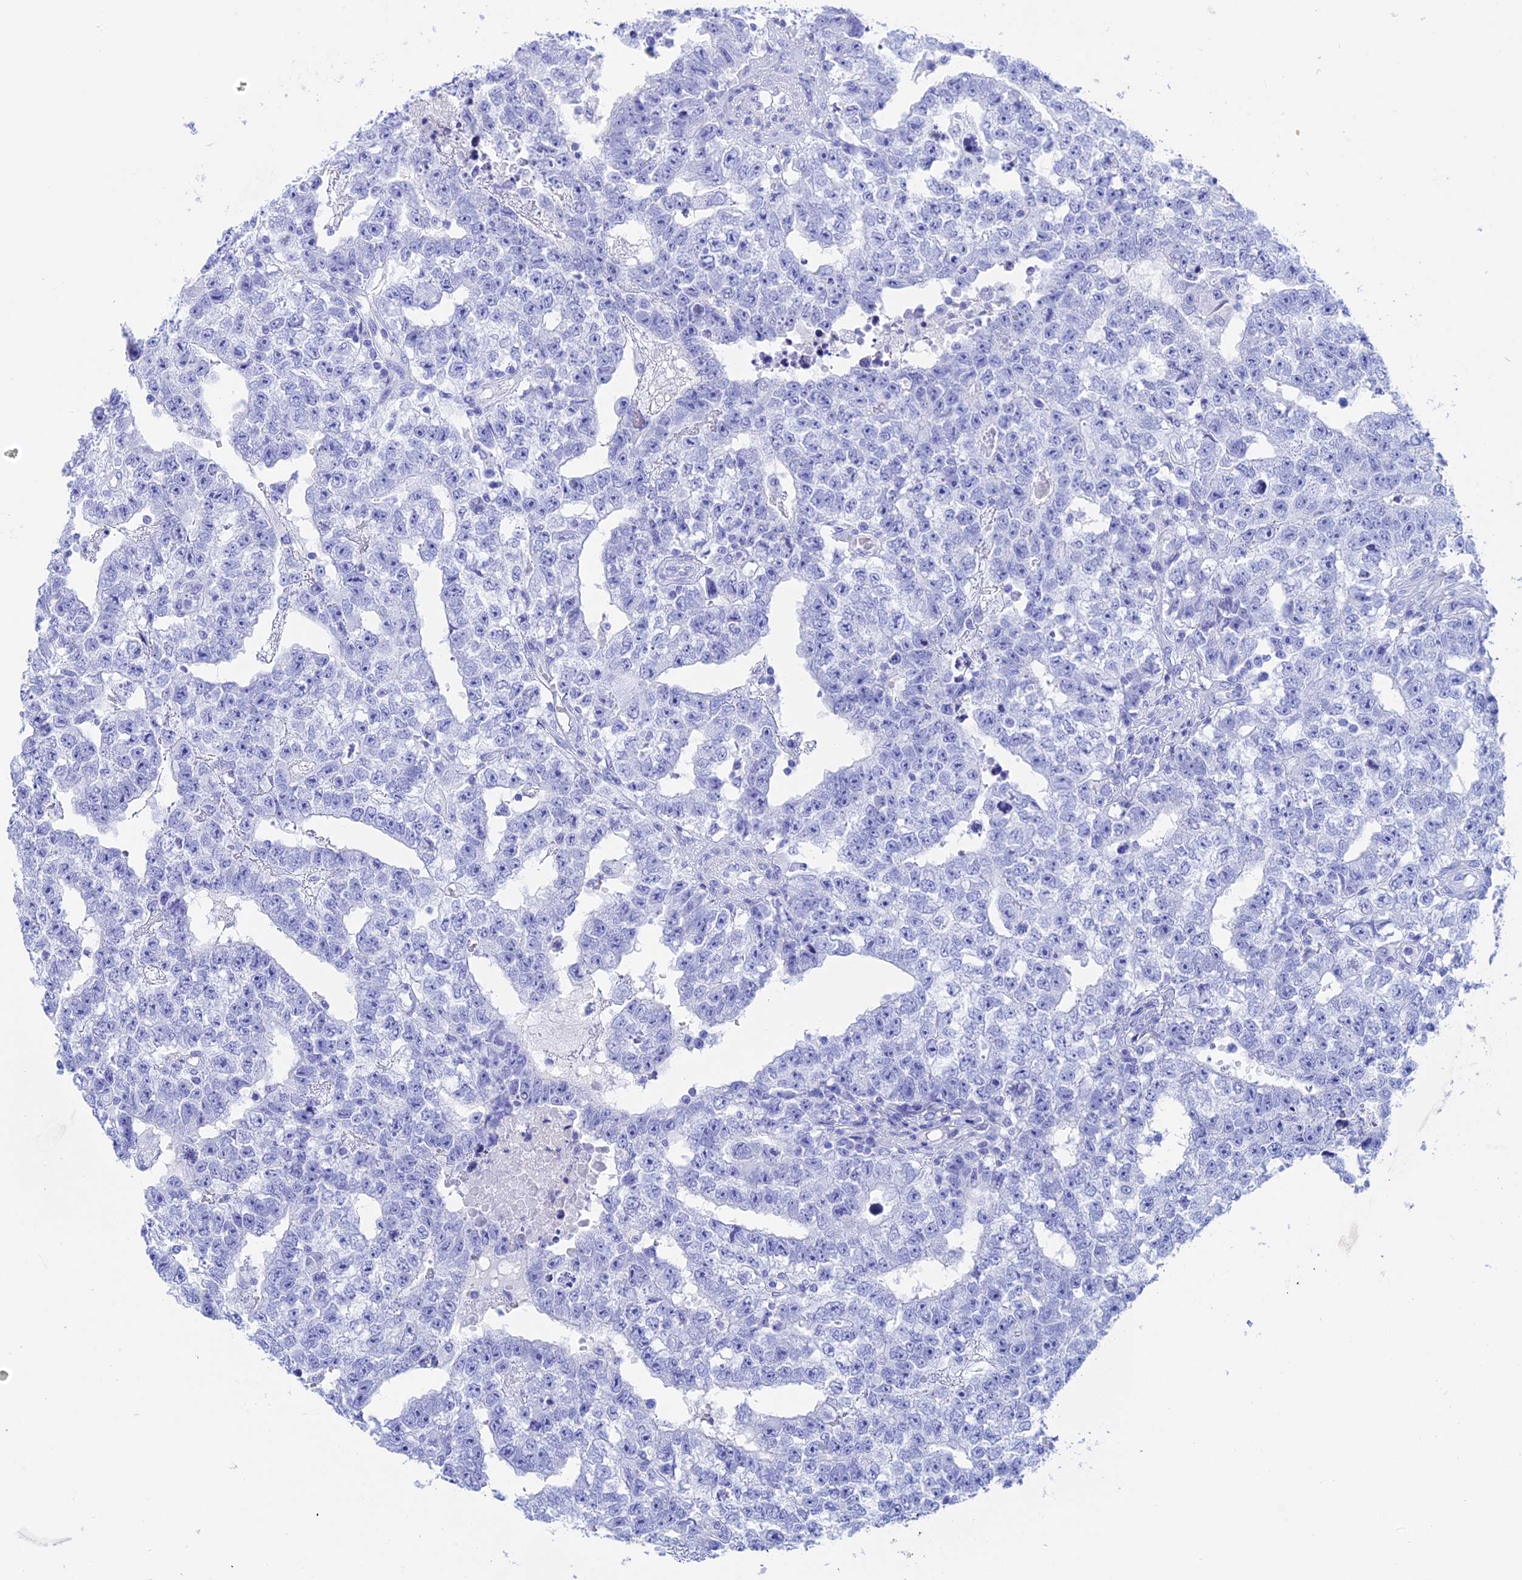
{"staining": {"intensity": "negative", "quantity": "none", "location": "none"}, "tissue": "testis cancer", "cell_type": "Tumor cells", "image_type": "cancer", "snomed": [{"axis": "morphology", "description": "Carcinoma, Embryonal, NOS"}, {"axis": "topography", "description": "Testis"}], "caption": "IHC photomicrograph of neoplastic tissue: testis embryonal carcinoma stained with DAB (3,3'-diaminobenzidine) reveals no significant protein expression in tumor cells.", "gene": "TEX101", "patient": {"sex": "male", "age": 25}}